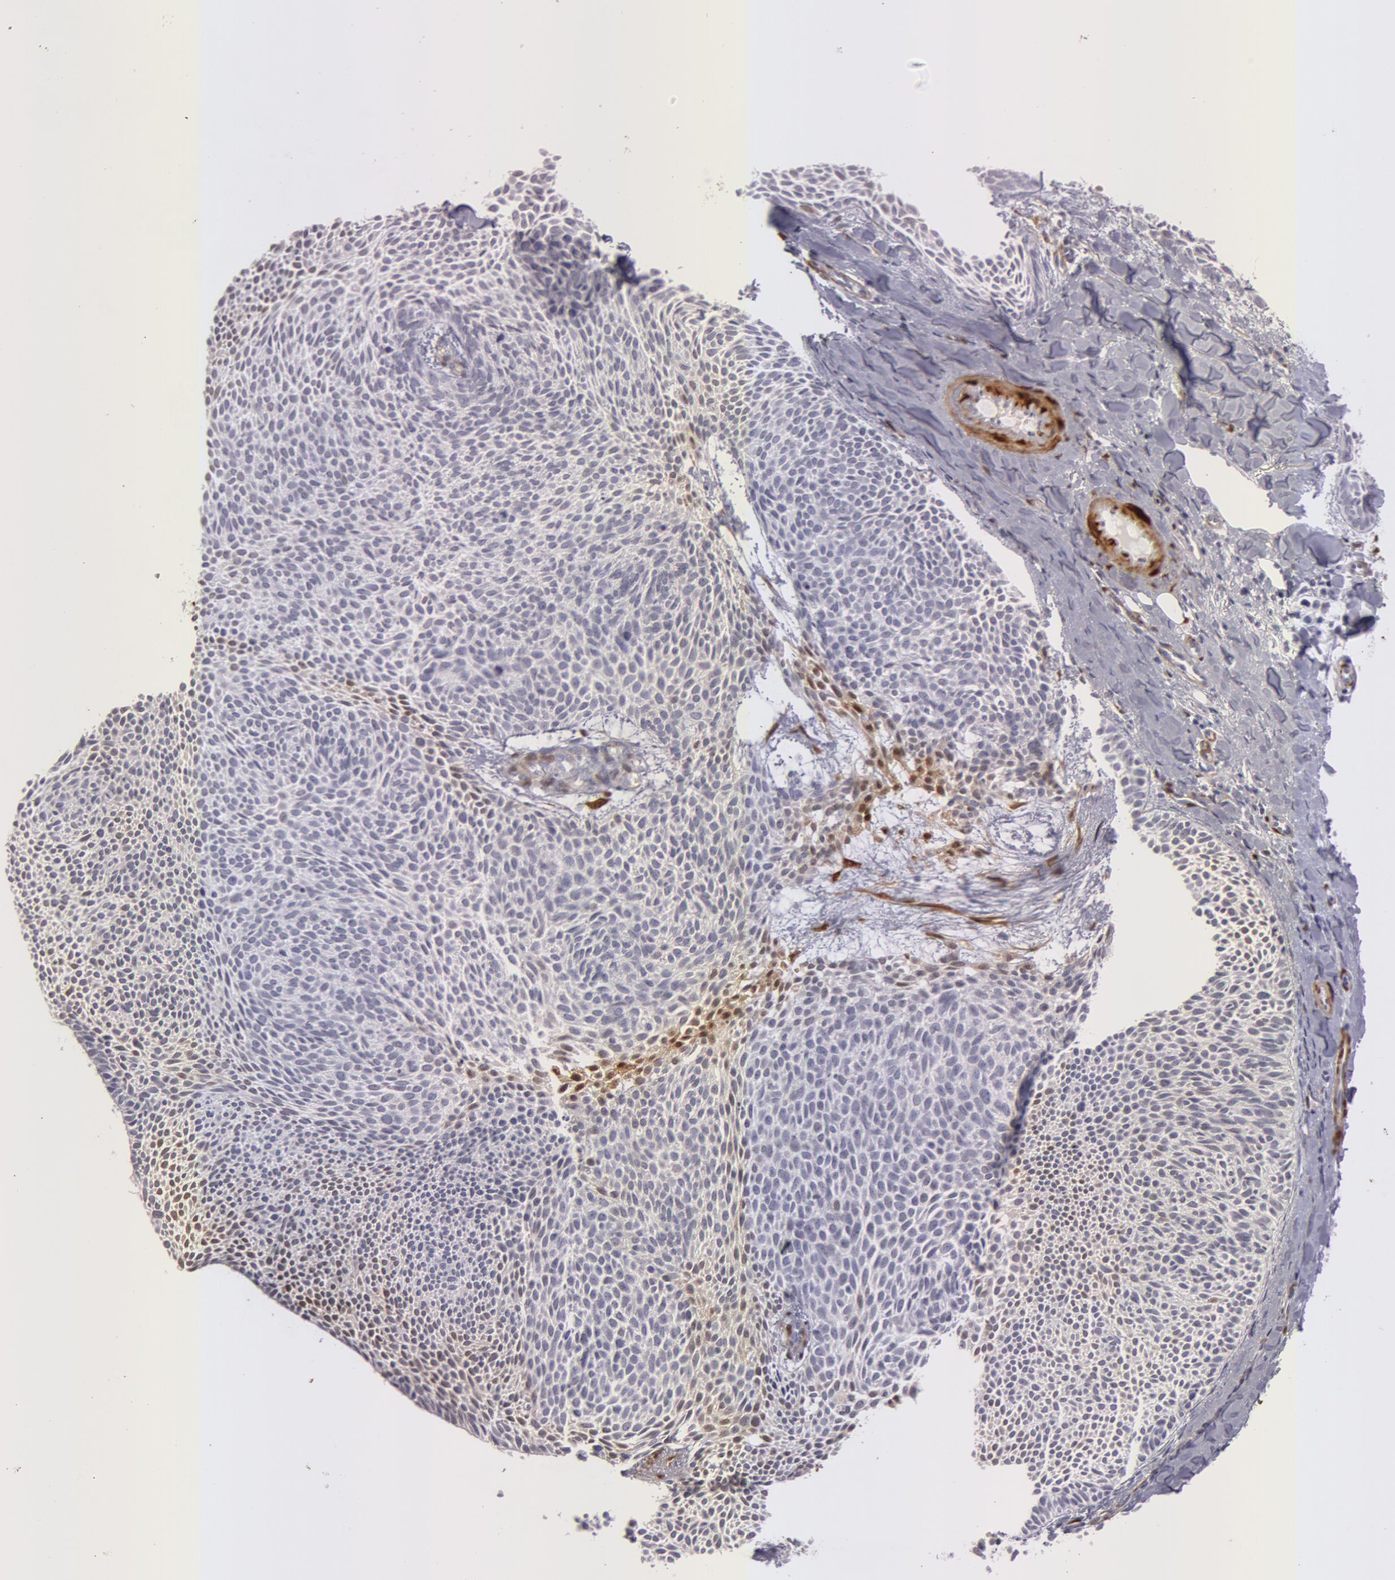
{"staining": {"intensity": "moderate", "quantity": "25%-75%", "location": "cytoplasmic/membranous,nuclear"}, "tissue": "skin cancer", "cell_type": "Tumor cells", "image_type": "cancer", "snomed": [{"axis": "morphology", "description": "Basal cell carcinoma"}, {"axis": "topography", "description": "Skin"}], "caption": "Basal cell carcinoma (skin) stained with DAB immunohistochemistry reveals medium levels of moderate cytoplasmic/membranous and nuclear staining in approximately 25%-75% of tumor cells.", "gene": "TAGLN", "patient": {"sex": "male", "age": 84}}